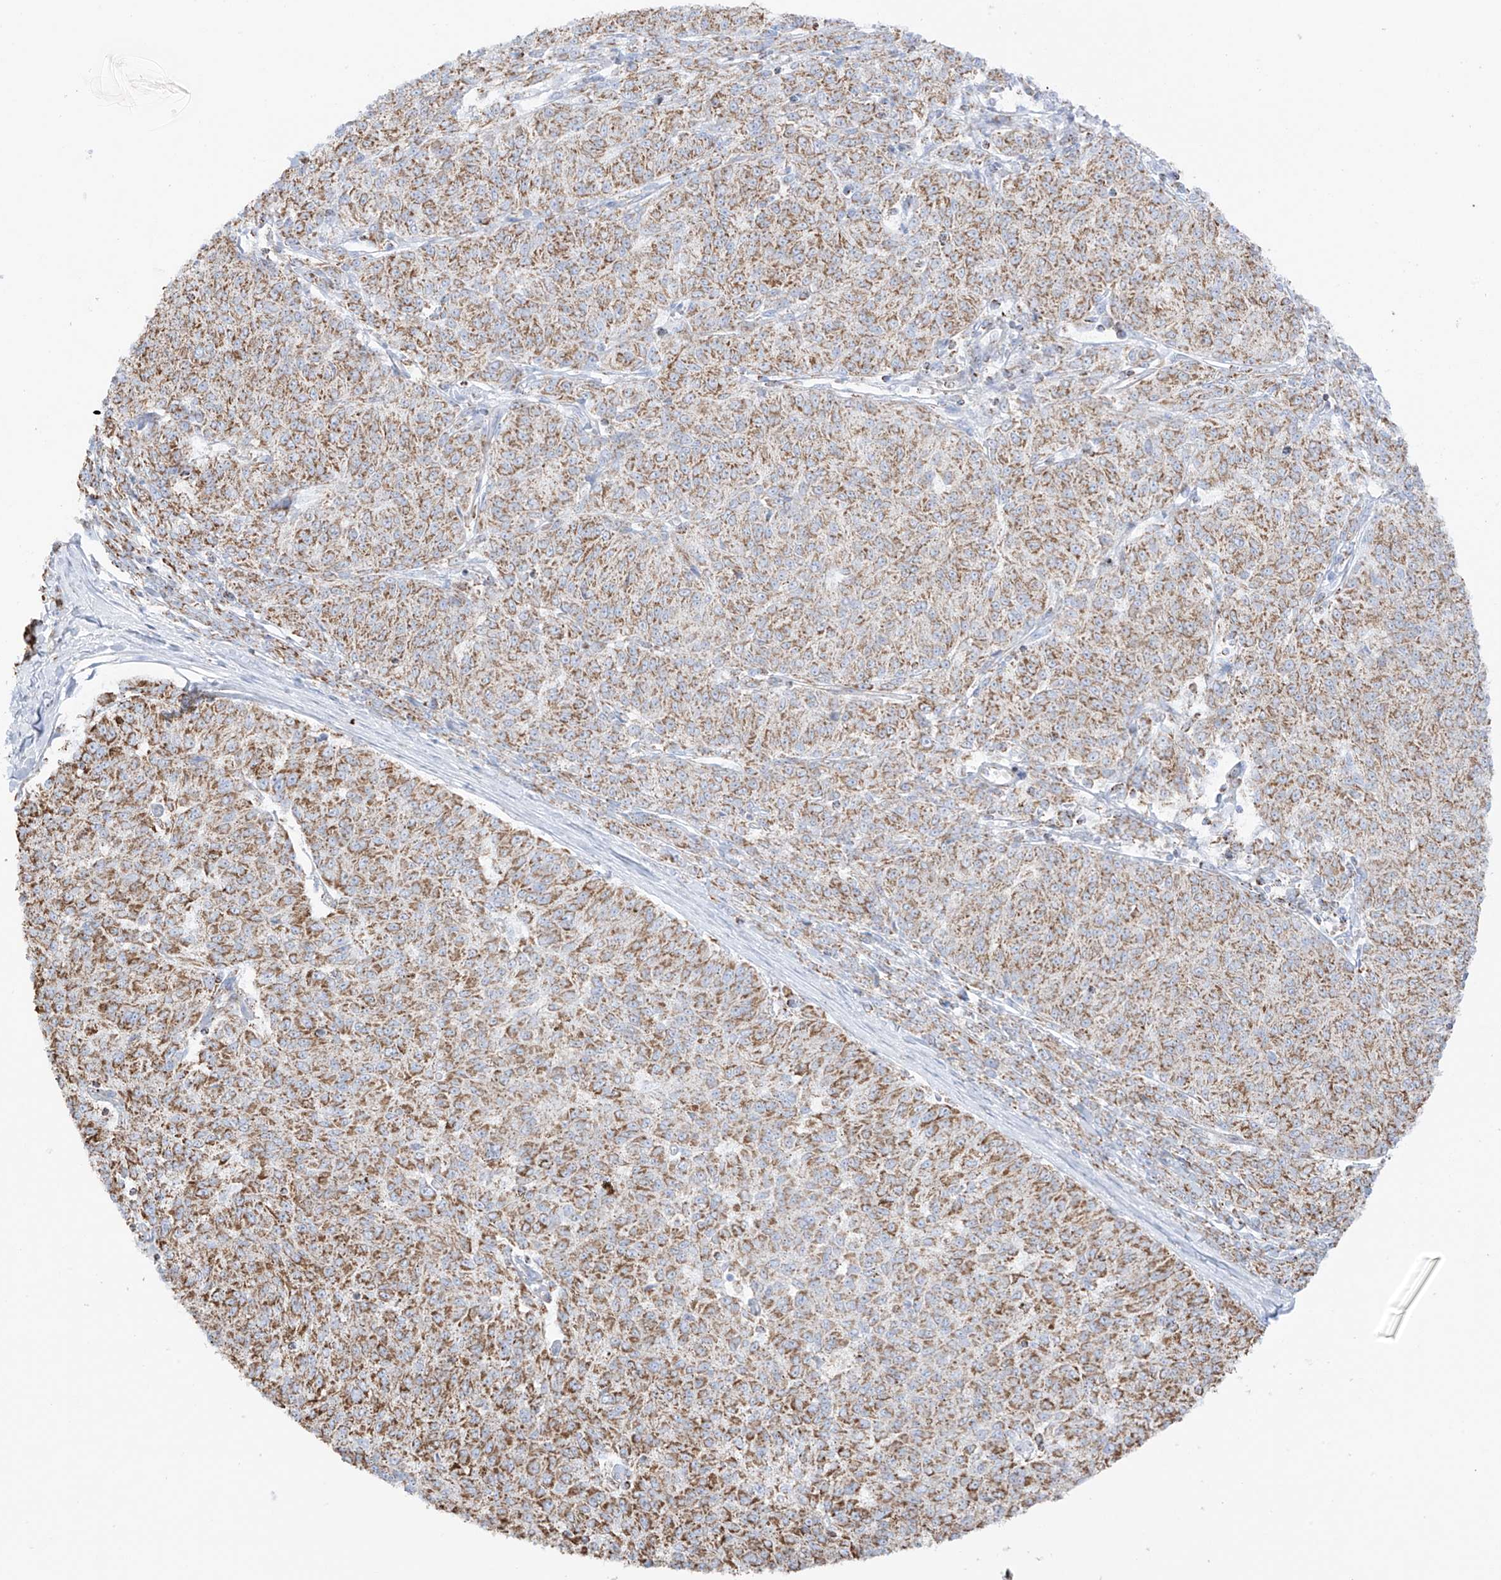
{"staining": {"intensity": "moderate", "quantity": ">75%", "location": "cytoplasmic/membranous"}, "tissue": "melanoma", "cell_type": "Tumor cells", "image_type": "cancer", "snomed": [{"axis": "morphology", "description": "Malignant melanoma, NOS"}, {"axis": "topography", "description": "Skin"}], "caption": "Malignant melanoma stained with immunohistochemistry shows moderate cytoplasmic/membranous positivity in about >75% of tumor cells.", "gene": "XKR3", "patient": {"sex": "female", "age": 72}}